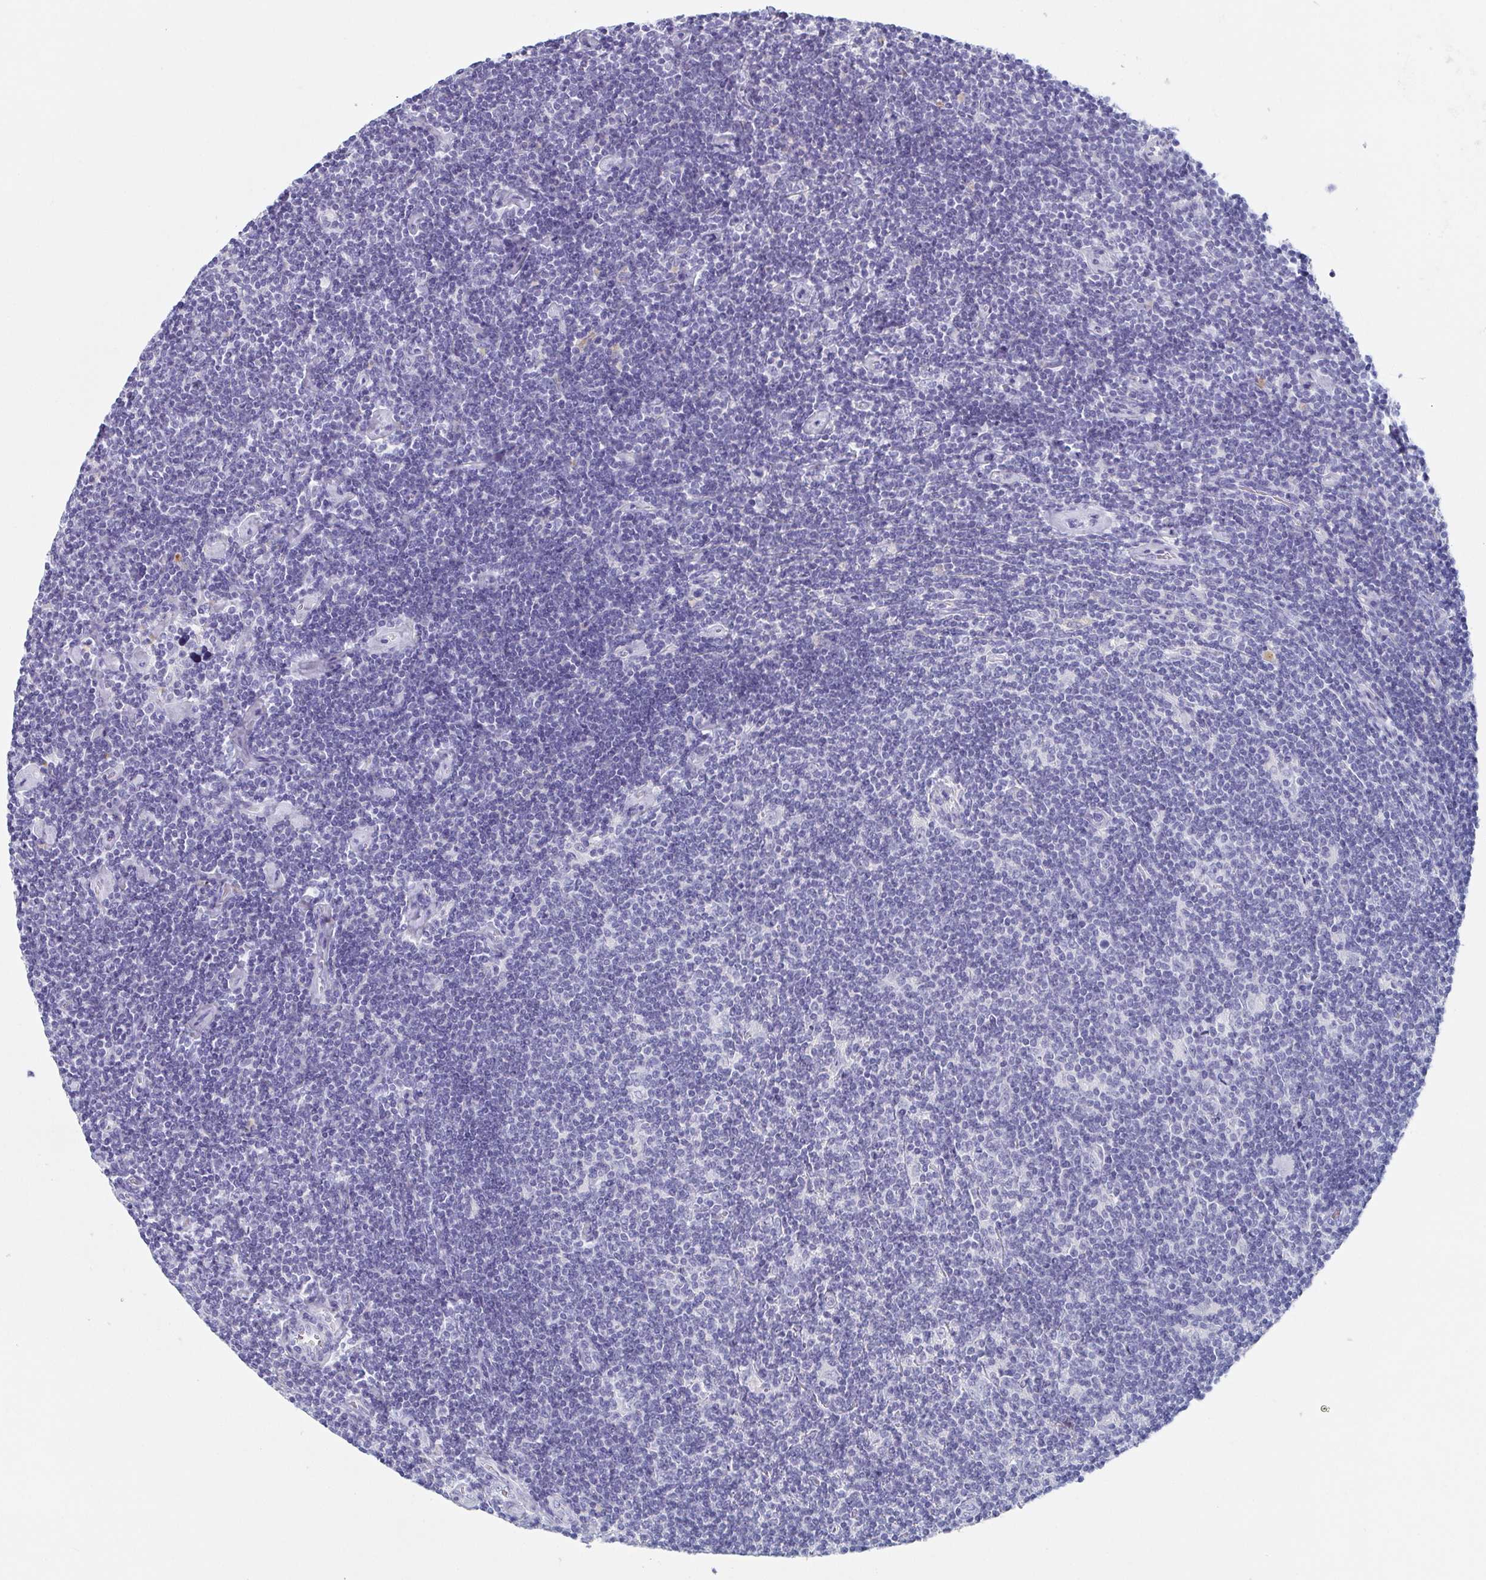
{"staining": {"intensity": "negative", "quantity": "none", "location": "none"}, "tissue": "lymphoma", "cell_type": "Tumor cells", "image_type": "cancer", "snomed": [{"axis": "morphology", "description": "Hodgkin's disease, NOS"}, {"axis": "topography", "description": "Lymph node"}], "caption": "Human lymphoma stained for a protein using IHC demonstrates no positivity in tumor cells.", "gene": "TAGLN3", "patient": {"sex": "male", "age": 40}}